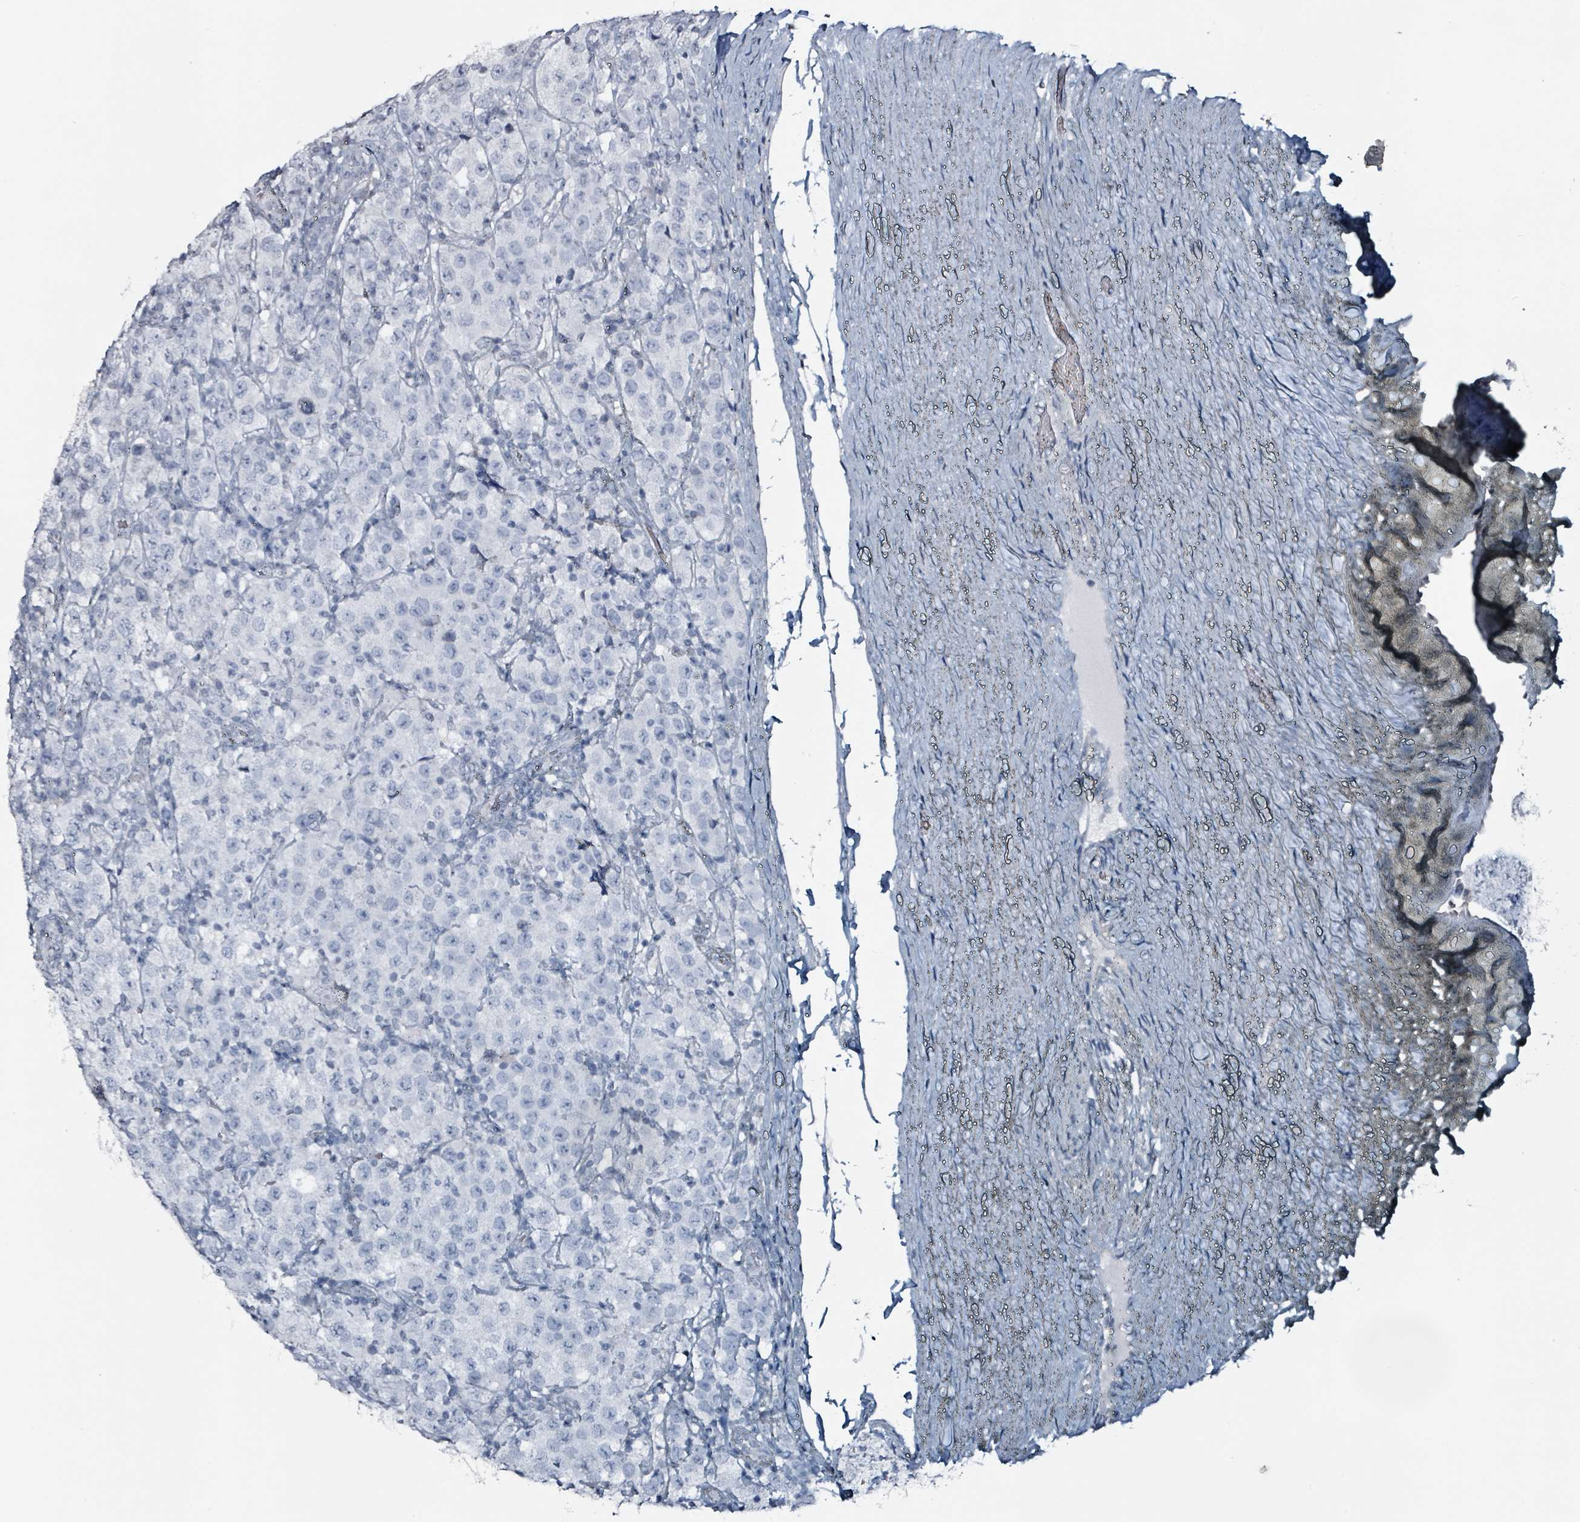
{"staining": {"intensity": "negative", "quantity": "none", "location": "none"}, "tissue": "testis cancer", "cell_type": "Tumor cells", "image_type": "cancer", "snomed": [{"axis": "morphology", "description": "Seminoma, NOS"}, {"axis": "morphology", "description": "Carcinoma, Embryonal, NOS"}, {"axis": "topography", "description": "Testis"}], "caption": "DAB (3,3'-diaminobenzidine) immunohistochemical staining of human testis cancer (embryonal carcinoma) displays no significant positivity in tumor cells.", "gene": "CA9", "patient": {"sex": "male", "age": 41}}